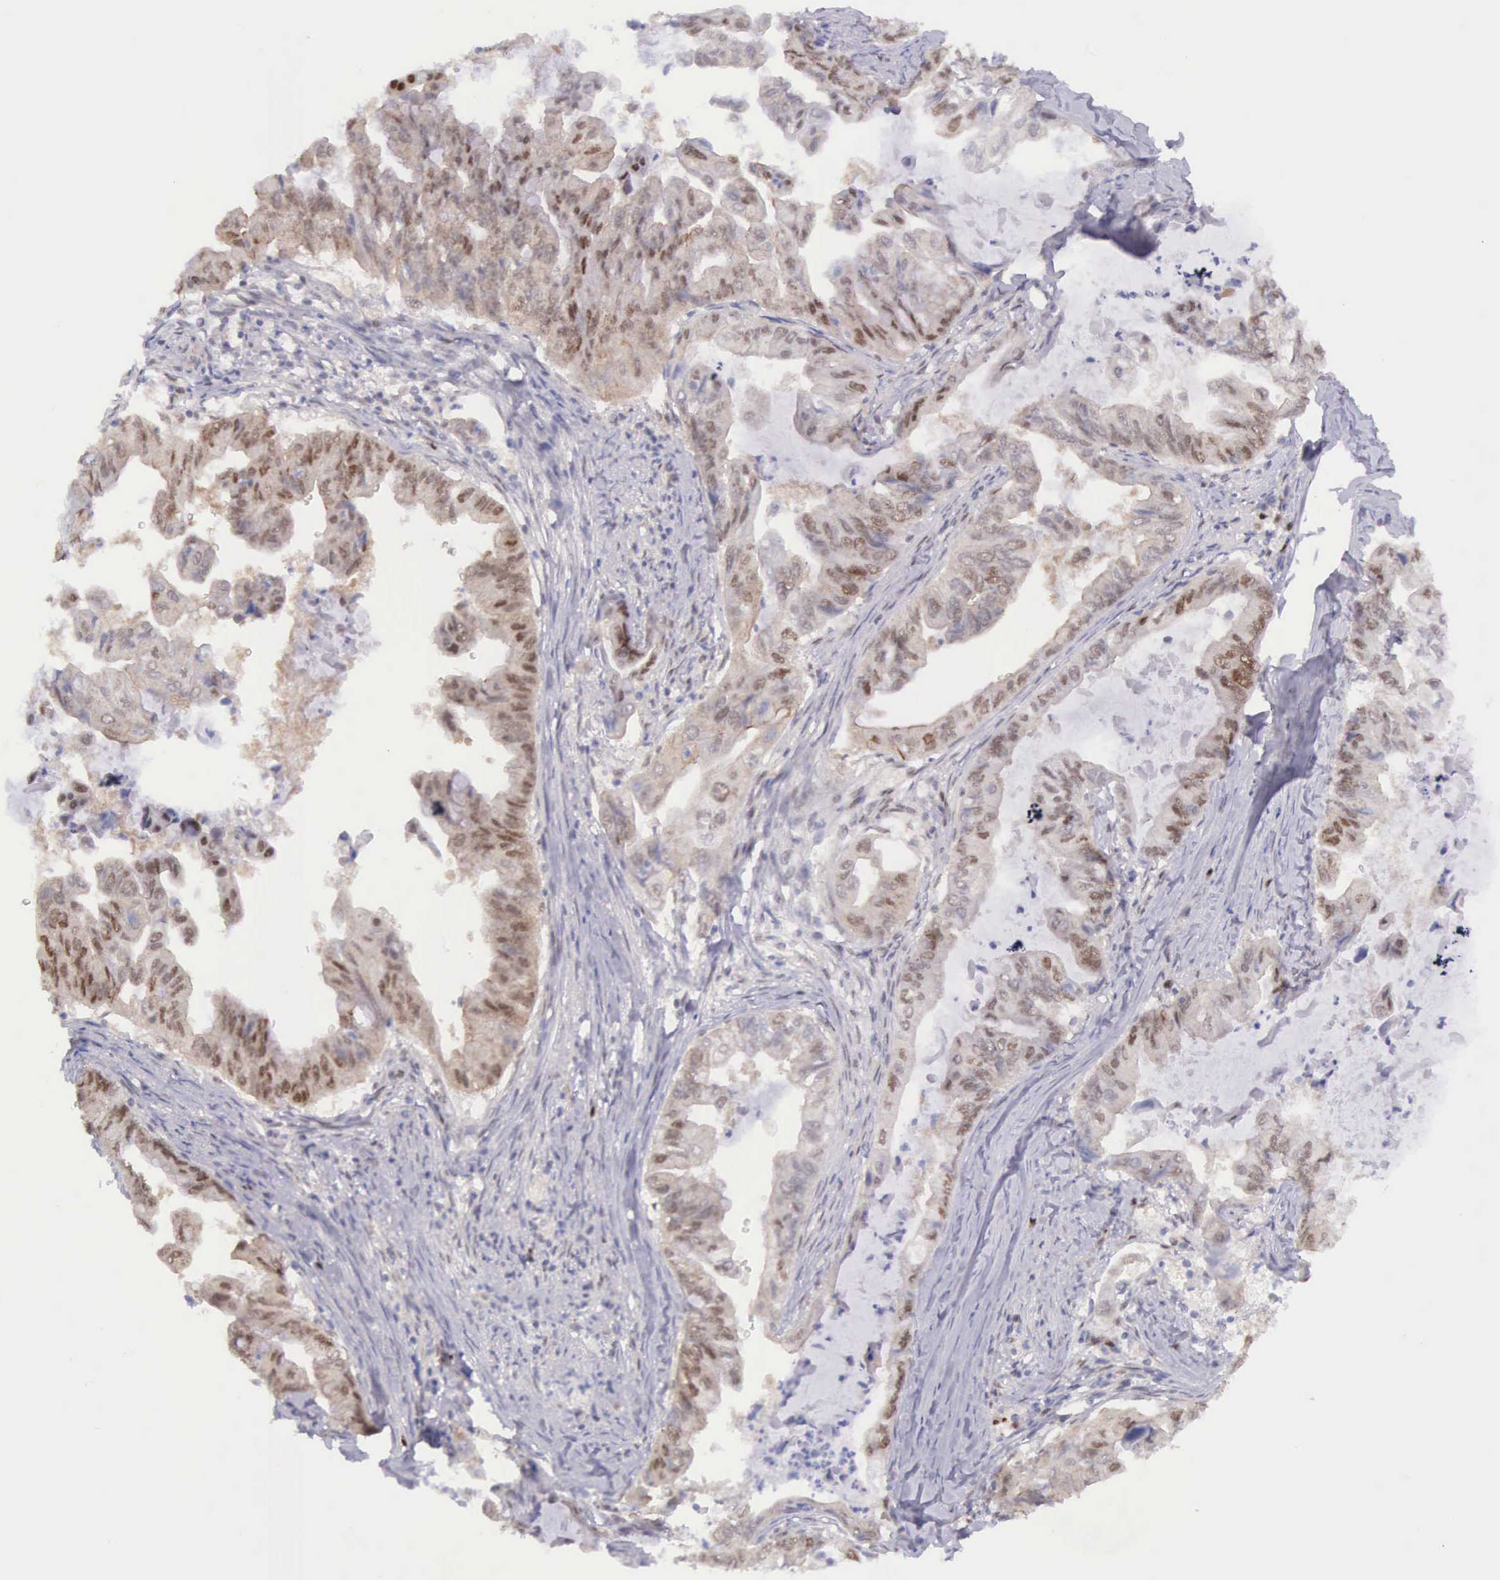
{"staining": {"intensity": "moderate", "quantity": ">75%", "location": "nuclear"}, "tissue": "stomach cancer", "cell_type": "Tumor cells", "image_type": "cancer", "snomed": [{"axis": "morphology", "description": "Adenocarcinoma, NOS"}, {"axis": "topography", "description": "Stomach, upper"}], "caption": "The micrograph reveals a brown stain indicating the presence of a protein in the nuclear of tumor cells in stomach cancer (adenocarcinoma).", "gene": "CCDC117", "patient": {"sex": "male", "age": 80}}